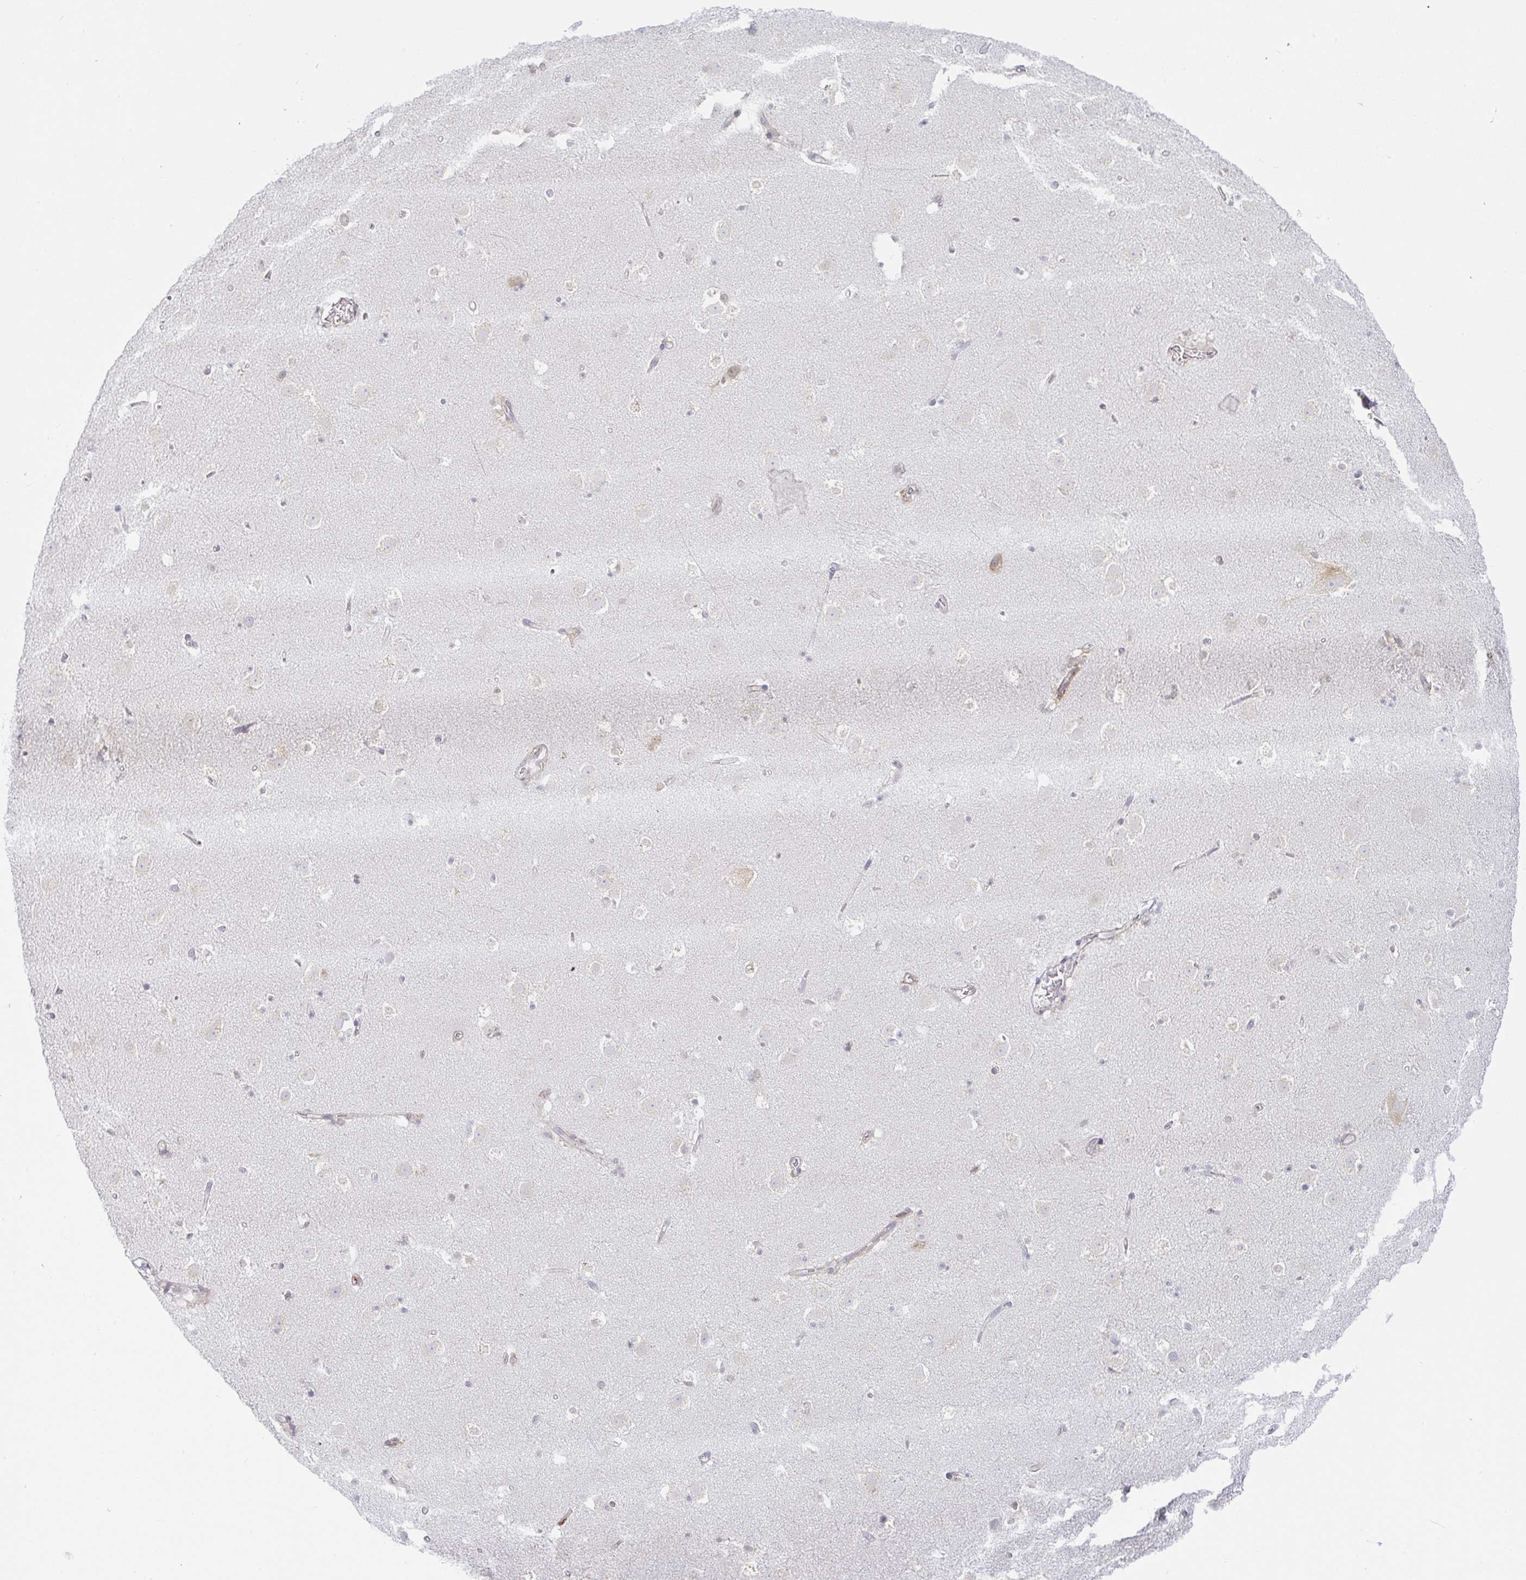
{"staining": {"intensity": "negative", "quantity": "none", "location": "none"}, "tissue": "caudate", "cell_type": "Glial cells", "image_type": "normal", "snomed": [{"axis": "morphology", "description": "Normal tissue, NOS"}, {"axis": "topography", "description": "Lateral ventricle wall"}], "caption": "Micrograph shows no protein positivity in glial cells of unremarkable caudate. (DAB (3,3'-diaminobenzidine) IHC visualized using brightfield microscopy, high magnification).", "gene": "DERL2", "patient": {"sex": "male", "age": 37}}